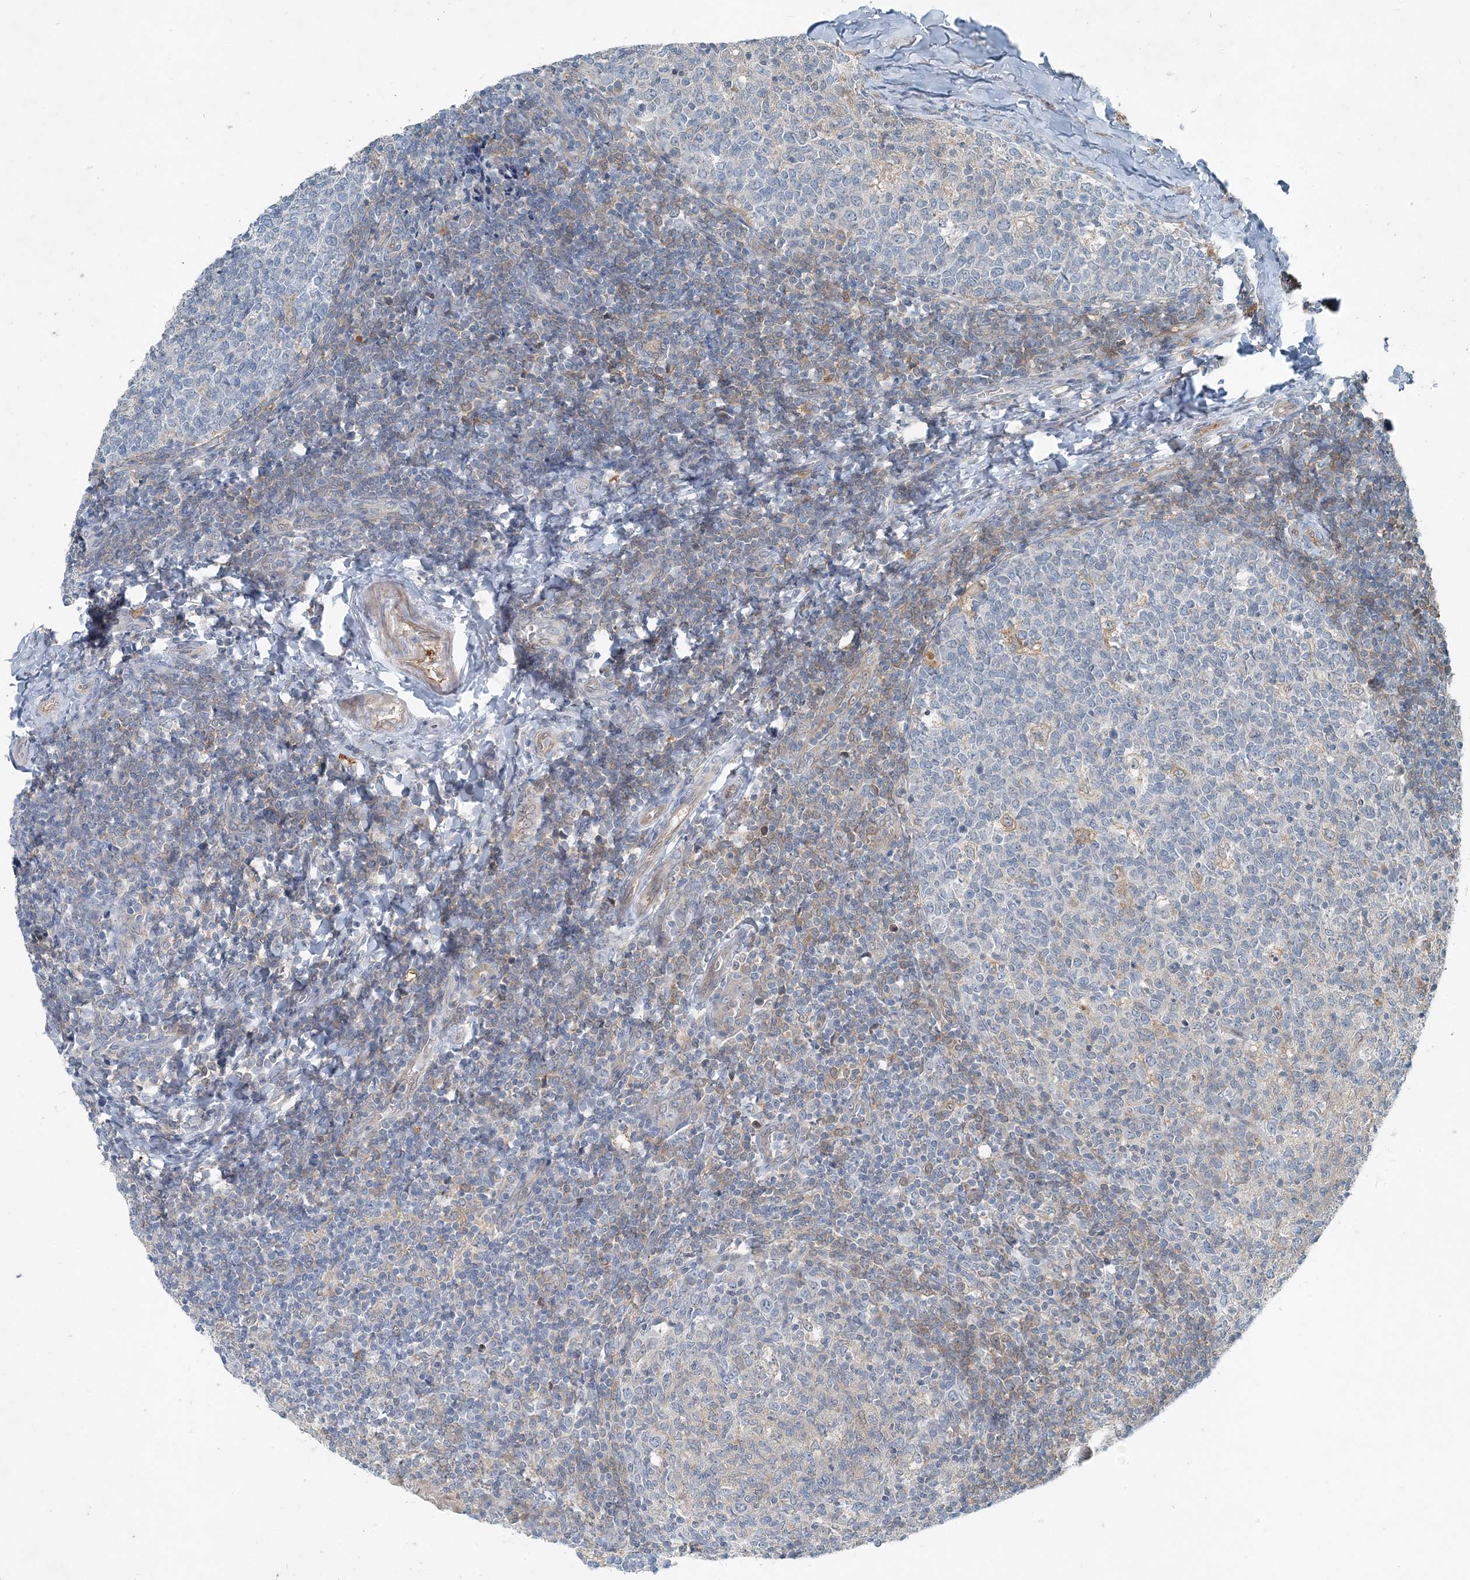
{"staining": {"intensity": "negative", "quantity": "none", "location": "none"}, "tissue": "tonsil", "cell_type": "Germinal center cells", "image_type": "normal", "snomed": [{"axis": "morphology", "description": "Normal tissue, NOS"}, {"axis": "topography", "description": "Tonsil"}], "caption": "This is a histopathology image of immunohistochemistry (IHC) staining of unremarkable tonsil, which shows no expression in germinal center cells.", "gene": "ARMH1", "patient": {"sex": "female", "age": 19}}